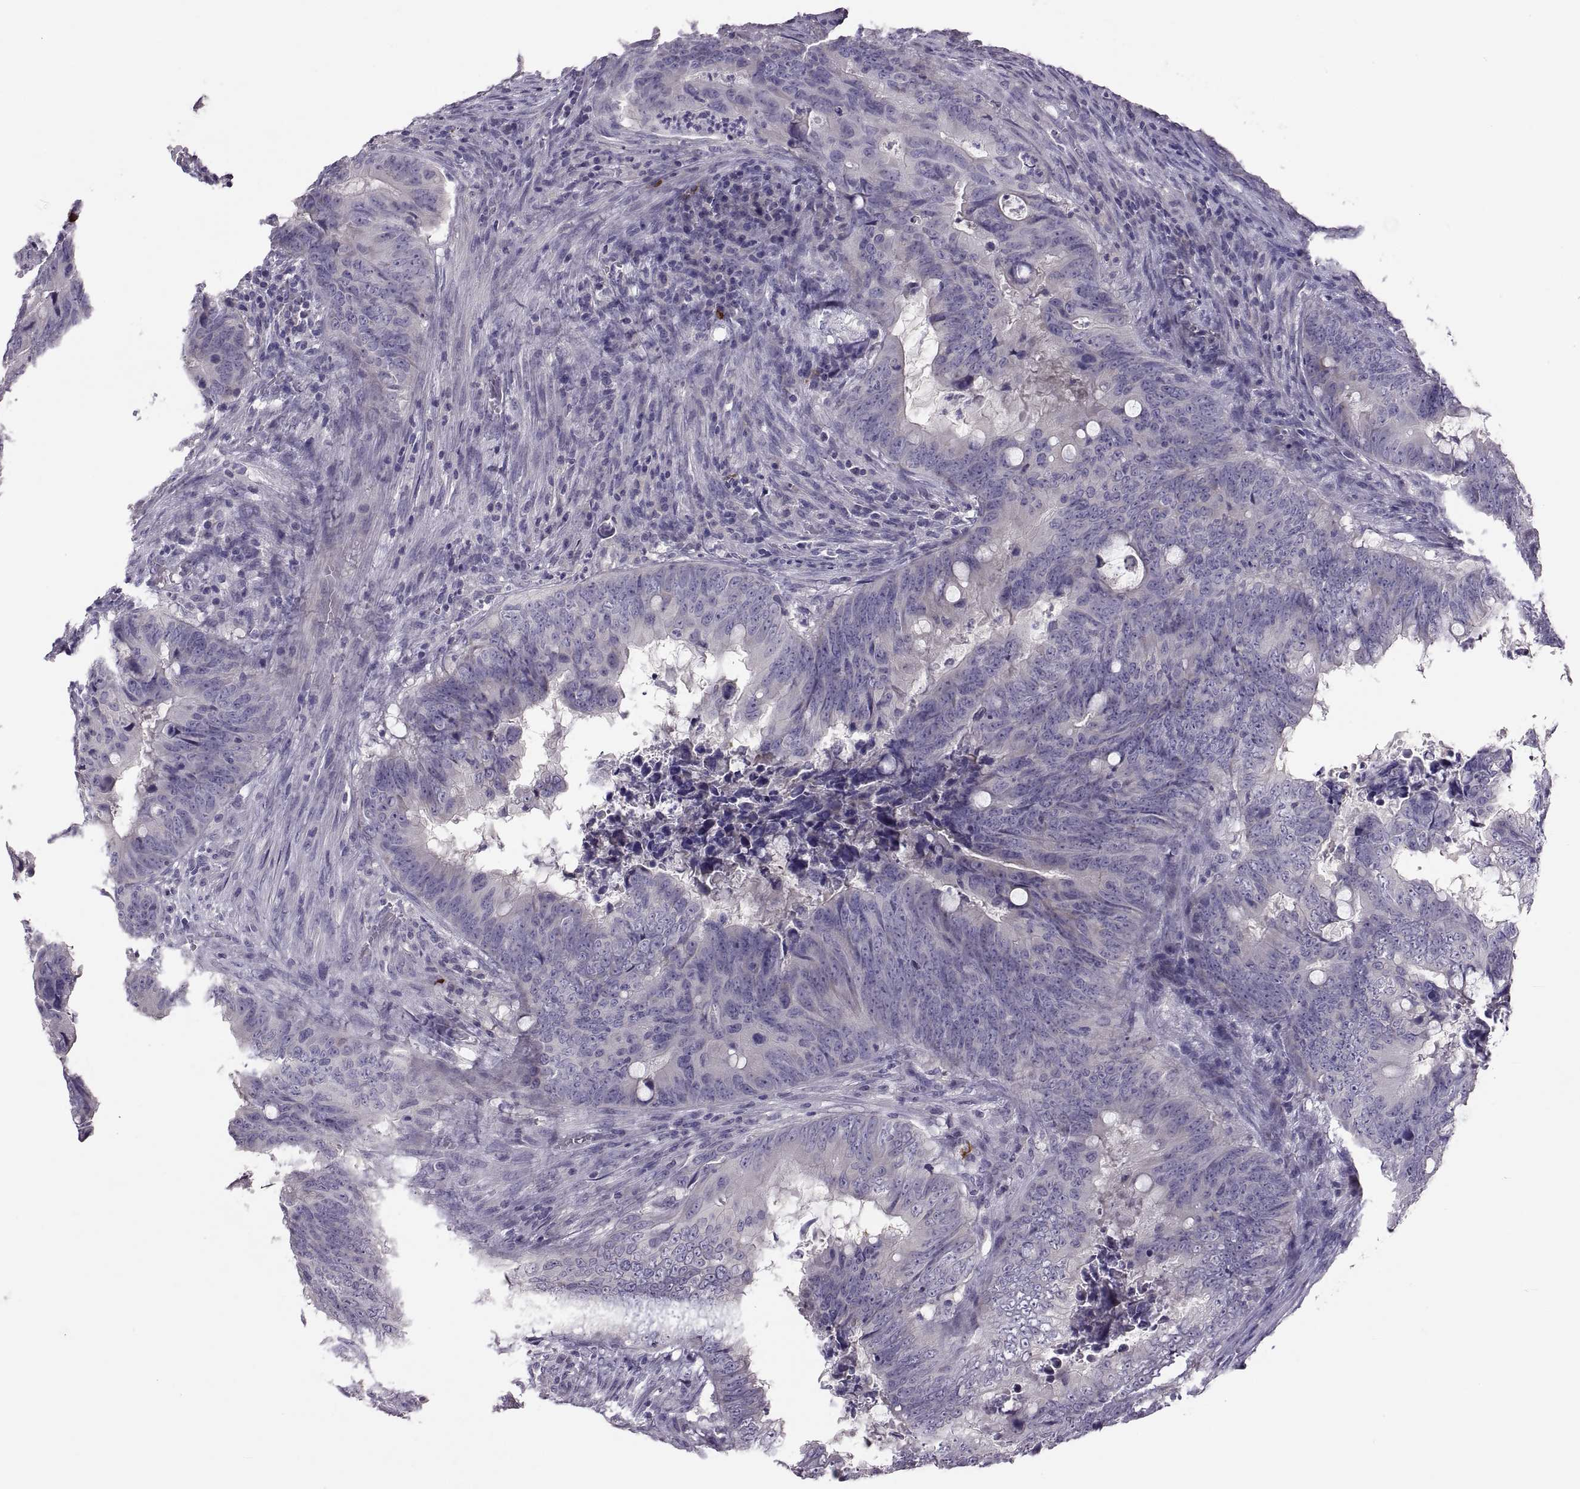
{"staining": {"intensity": "negative", "quantity": "none", "location": "none"}, "tissue": "colorectal cancer", "cell_type": "Tumor cells", "image_type": "cancer", "snomed": [{"axis": "morphology", "description": "Adenocarcinoma, NOS"}, {"axis": "topography", "description": "Colon"}], "caption": "Immunohistochemistry (IHC) of colorectal cancer (adenocarcinoma) shows no expression in tumor cells.", "gene": "TBX19", "patient": {"sex": "female", "age": 82}}